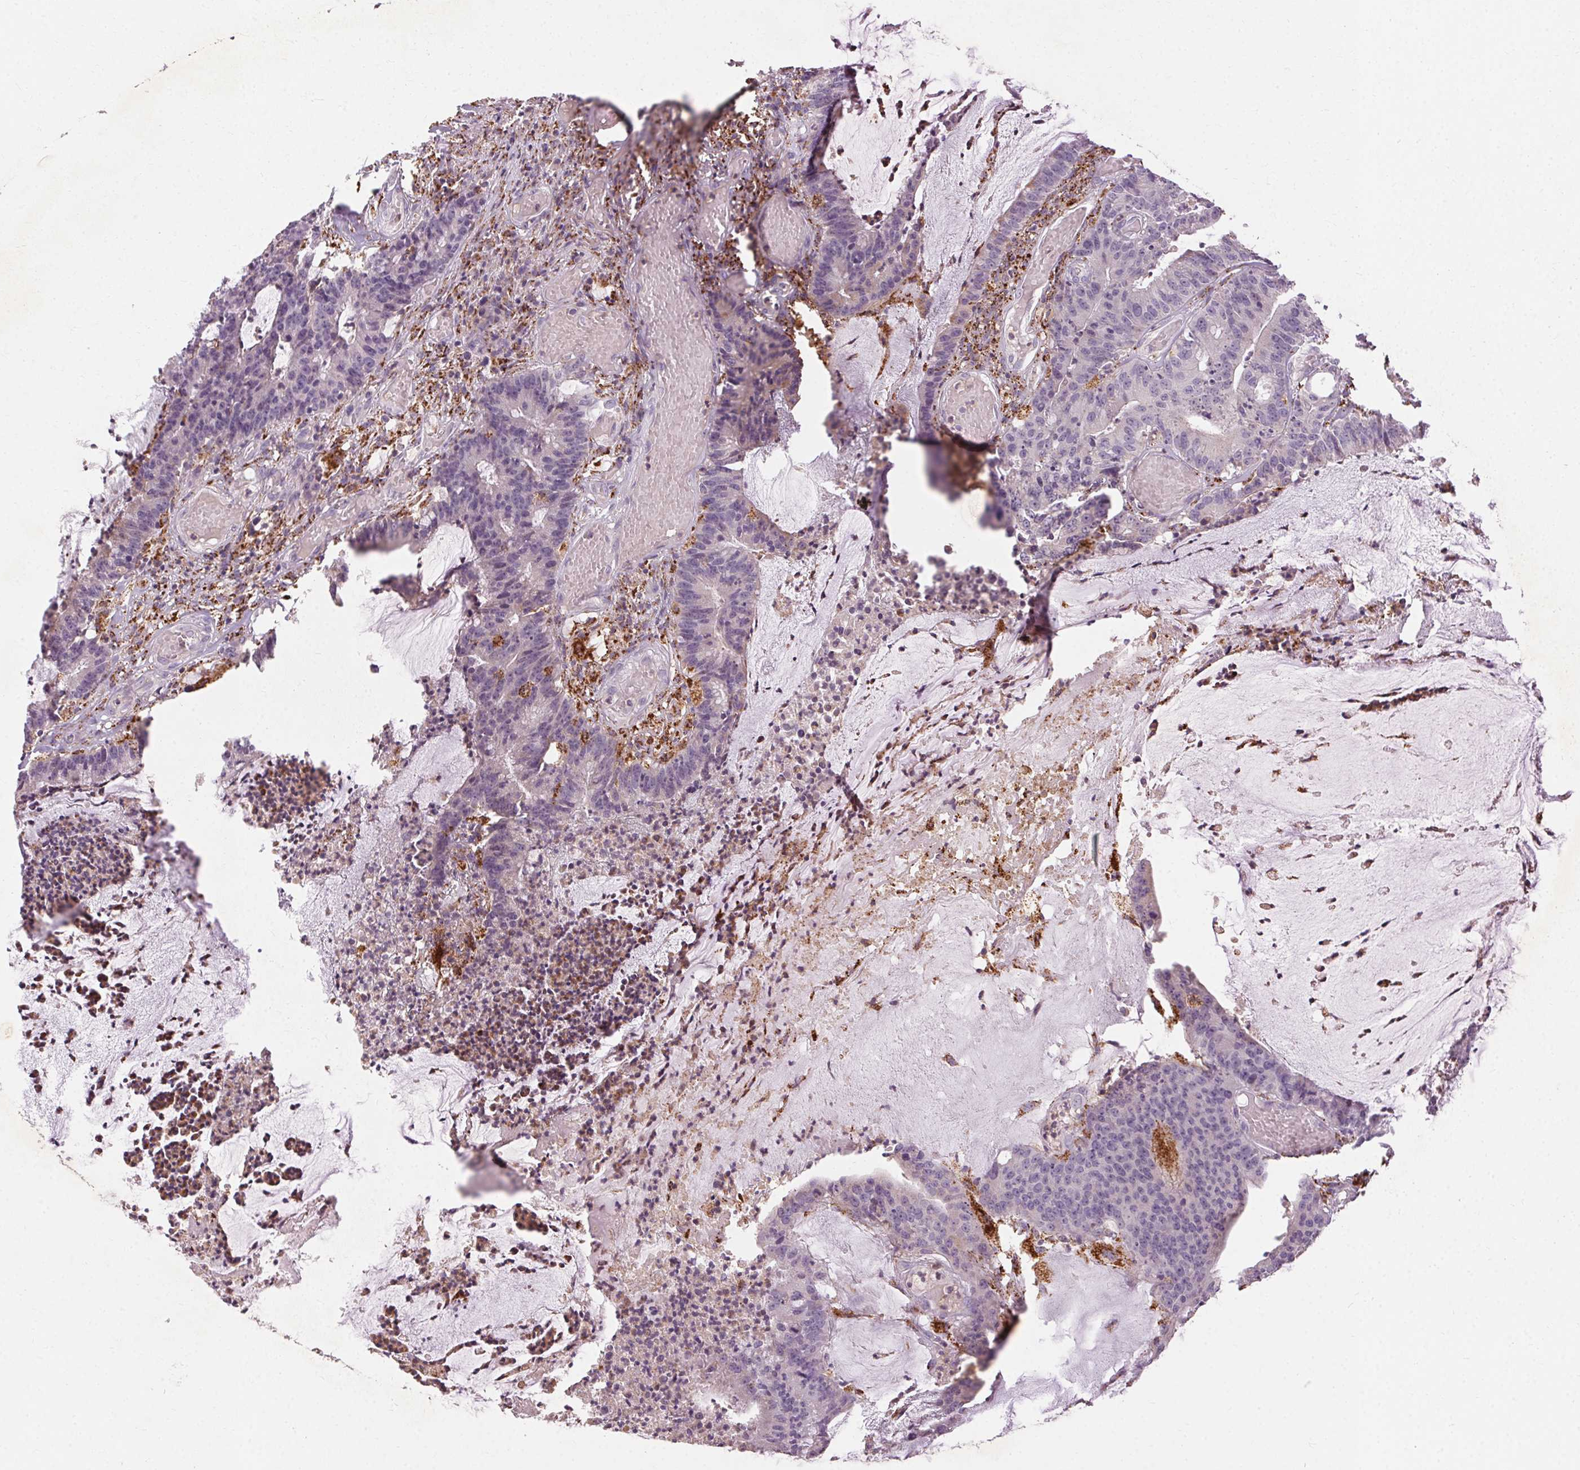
{"staining": {"intensity": "negative", "quantity": "none", "location": "none"}, "tissue": "colorectal cancer", "cell_type": "Tumor cells", "image_type": "cancer", "snomed": [{"axis": "morphology", "description": "Adenocarcinoma, NOS"}, {"axis": "topography", "description": "Colon"}], "caption": "There is no significant positivity in tumor cells of adenocarcinoma (colorectal).", "gene": "REP15", "patient": {"sex": "female", "age": 78}}